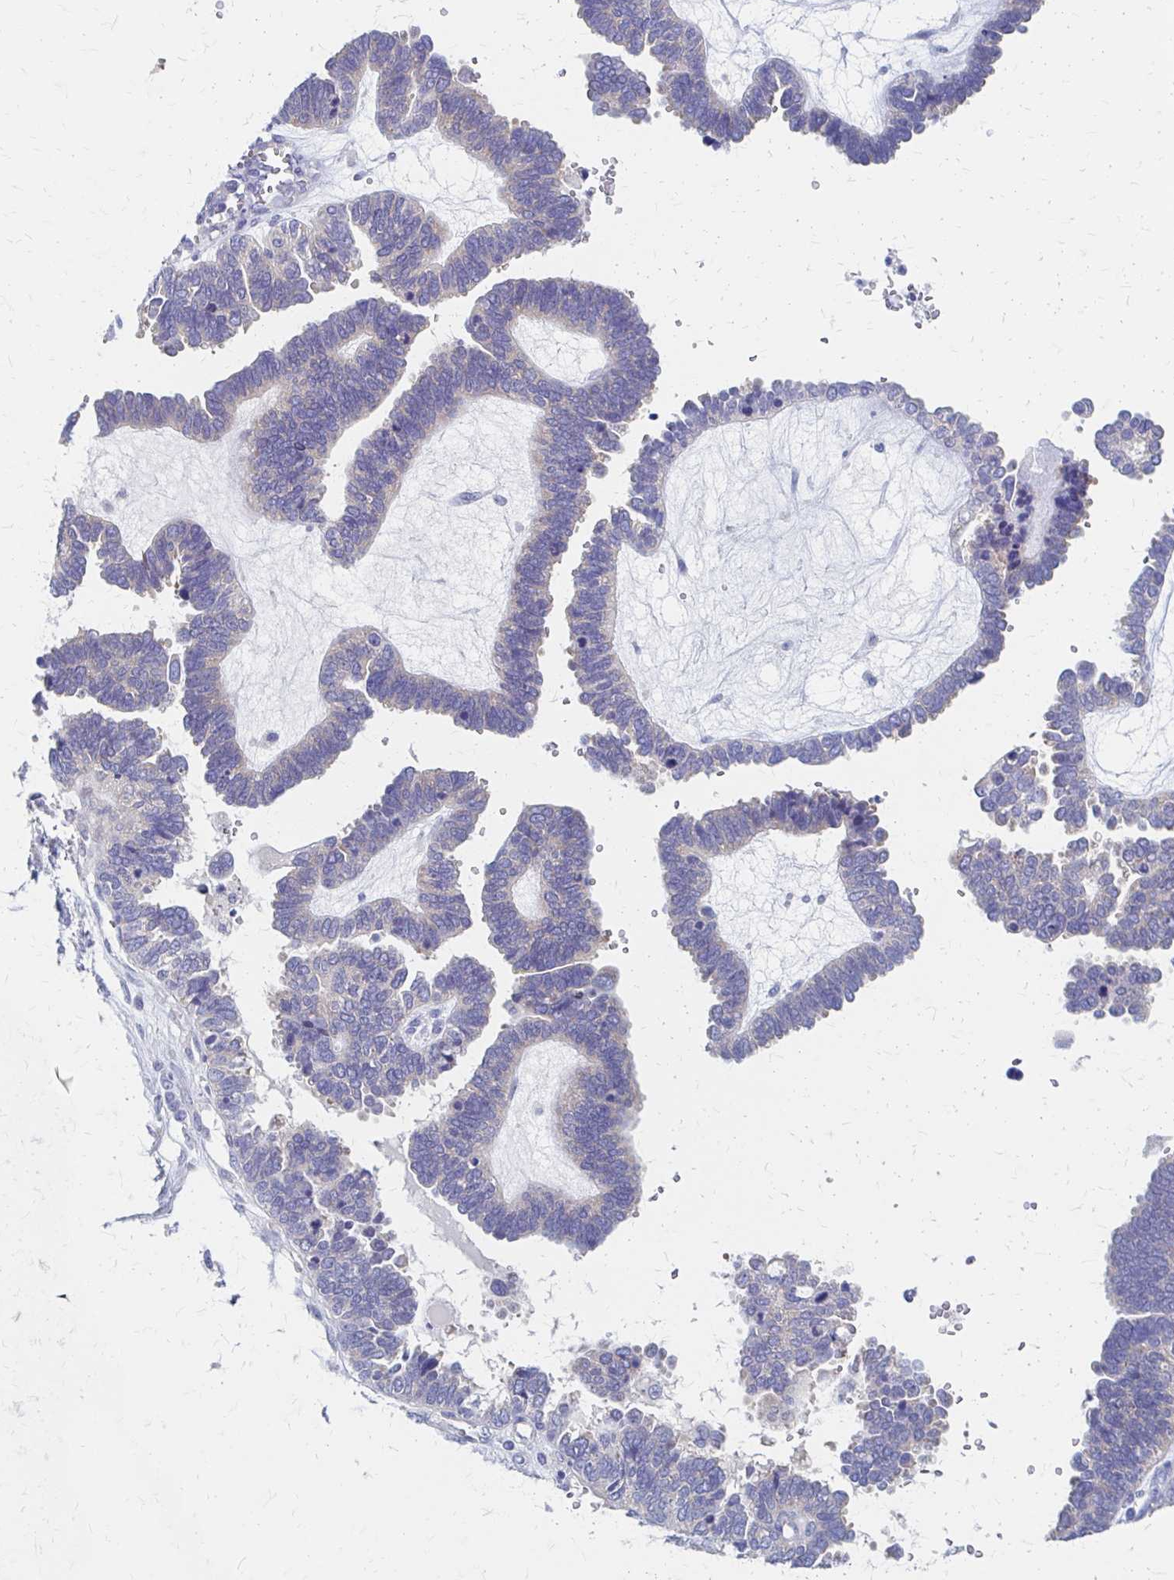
{"staining": {"intensity": "negative", "quantity": "none", "location": "none"}, "tissue": "ovarian cancer", "cell_type": "Tumor cells", "image_type": "cancer", "snomed": [{"axis": "morphology", "description": "Cystadenocarcinoma, serous, NOS"}, {"axis": "topography", "description": "Ovary"}], "caption": "Serous cystadenocarcinoma (ovarian) was stained to show a protein in brown. There is no significant positivity in tumor cells.", "gene": "RPL27A", "patient": {"sex": "female", "age": 51}}